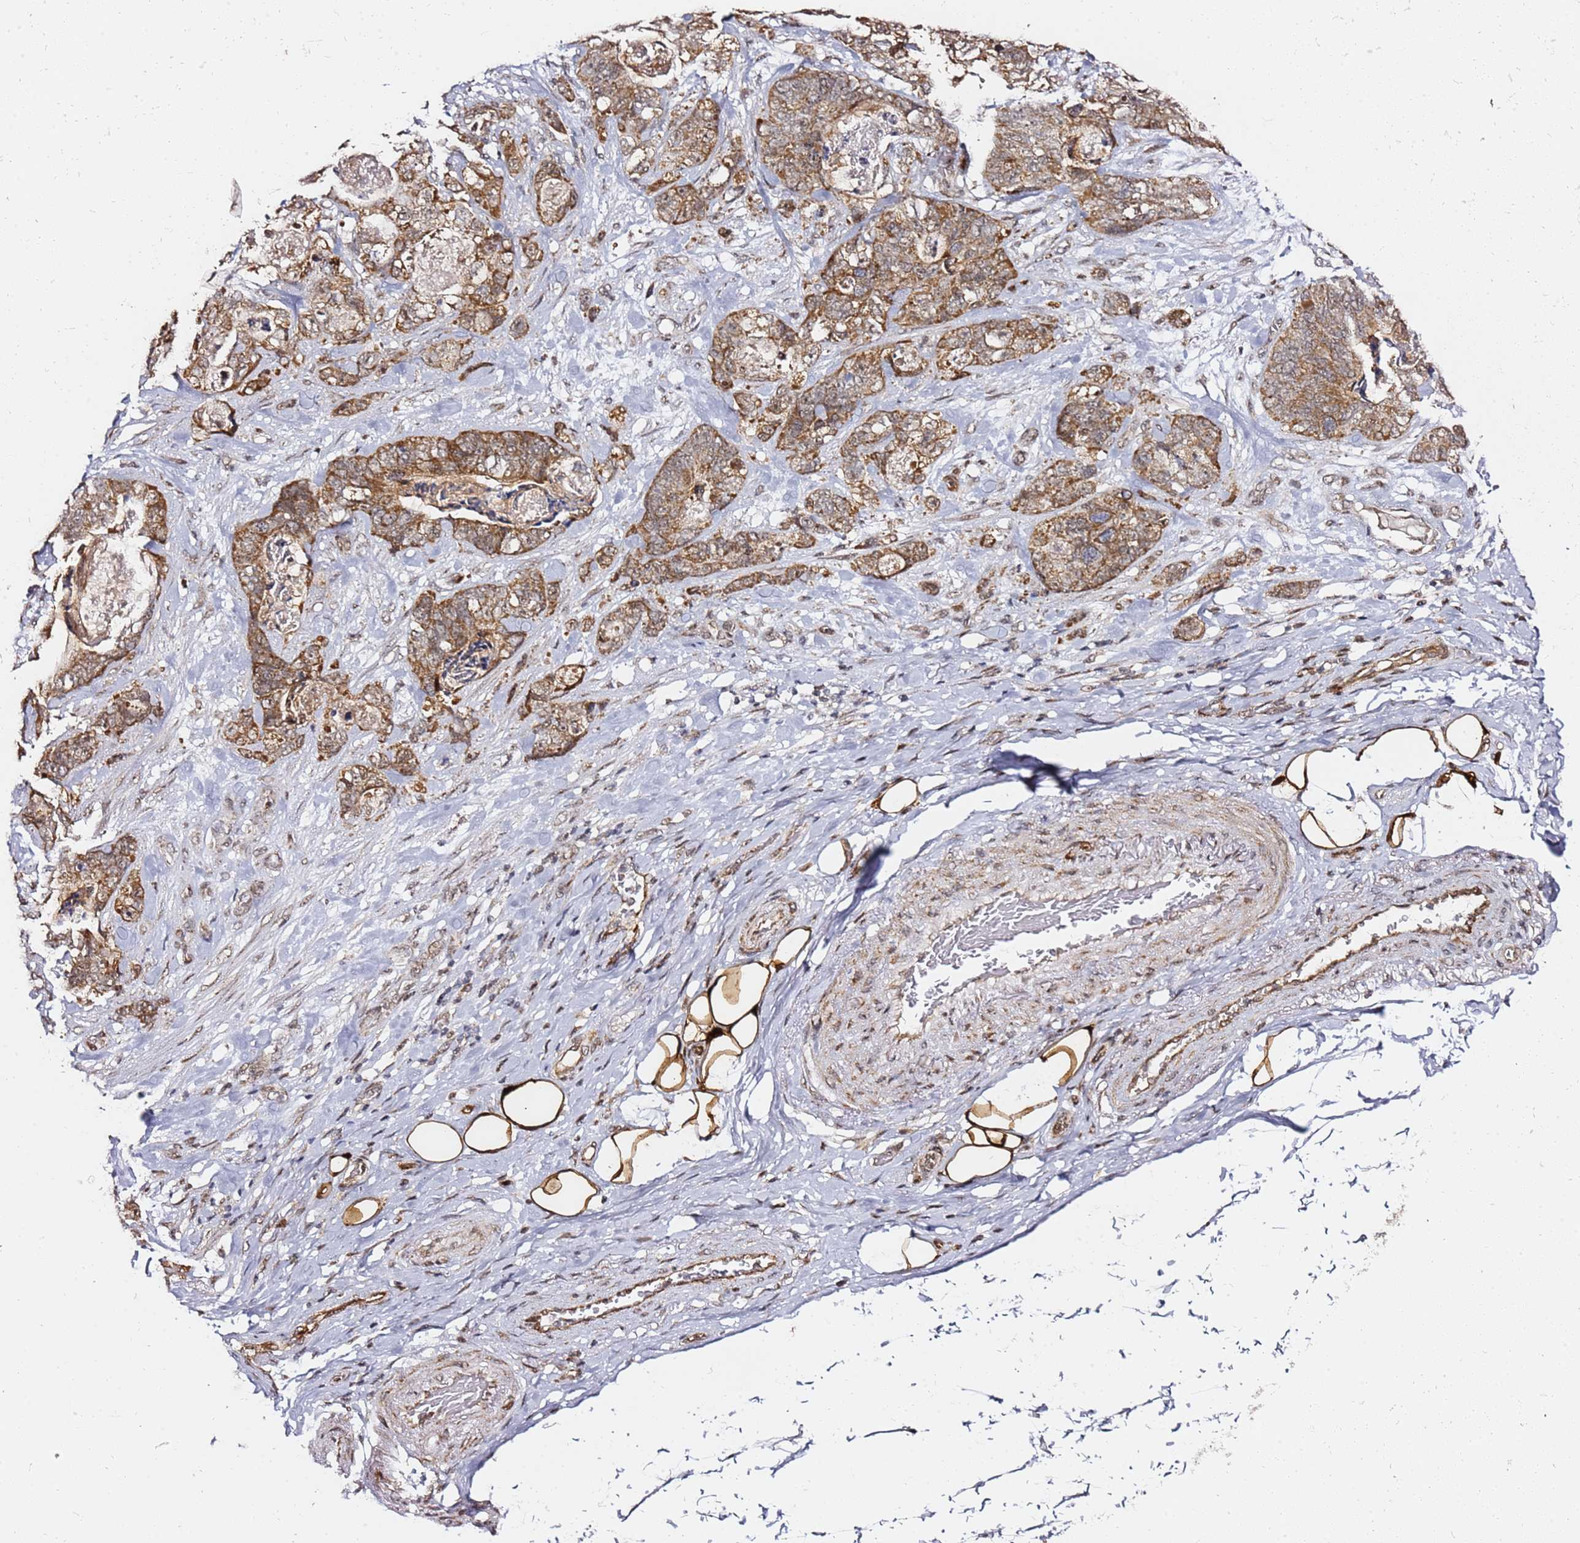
{"staining": {"intensity": "moderate", "quantity": ">75%", "location": "cytoplasmic/membranous"}, "tissue": "stomach cancer", "cell_type": "Tumor cells", "image_type": "cancer", "snomed": [{"axis": "morphology", "description": "Normal tissue, NOS"}, {"axis": "morphology", "description": "Adenocarcinoma, NOS"}, {"axis": "topography", "description": "Stomach"}], "caption": "High-power microscopy captured an immunohistochemistry (IHC) image of stomach cancer, revealing moderate cytoplasmic/membranous positivity in approximately >75% of tumor cells.", "gene": "TP53AIP1", "patient": {"sex": "female", "age": 89}}